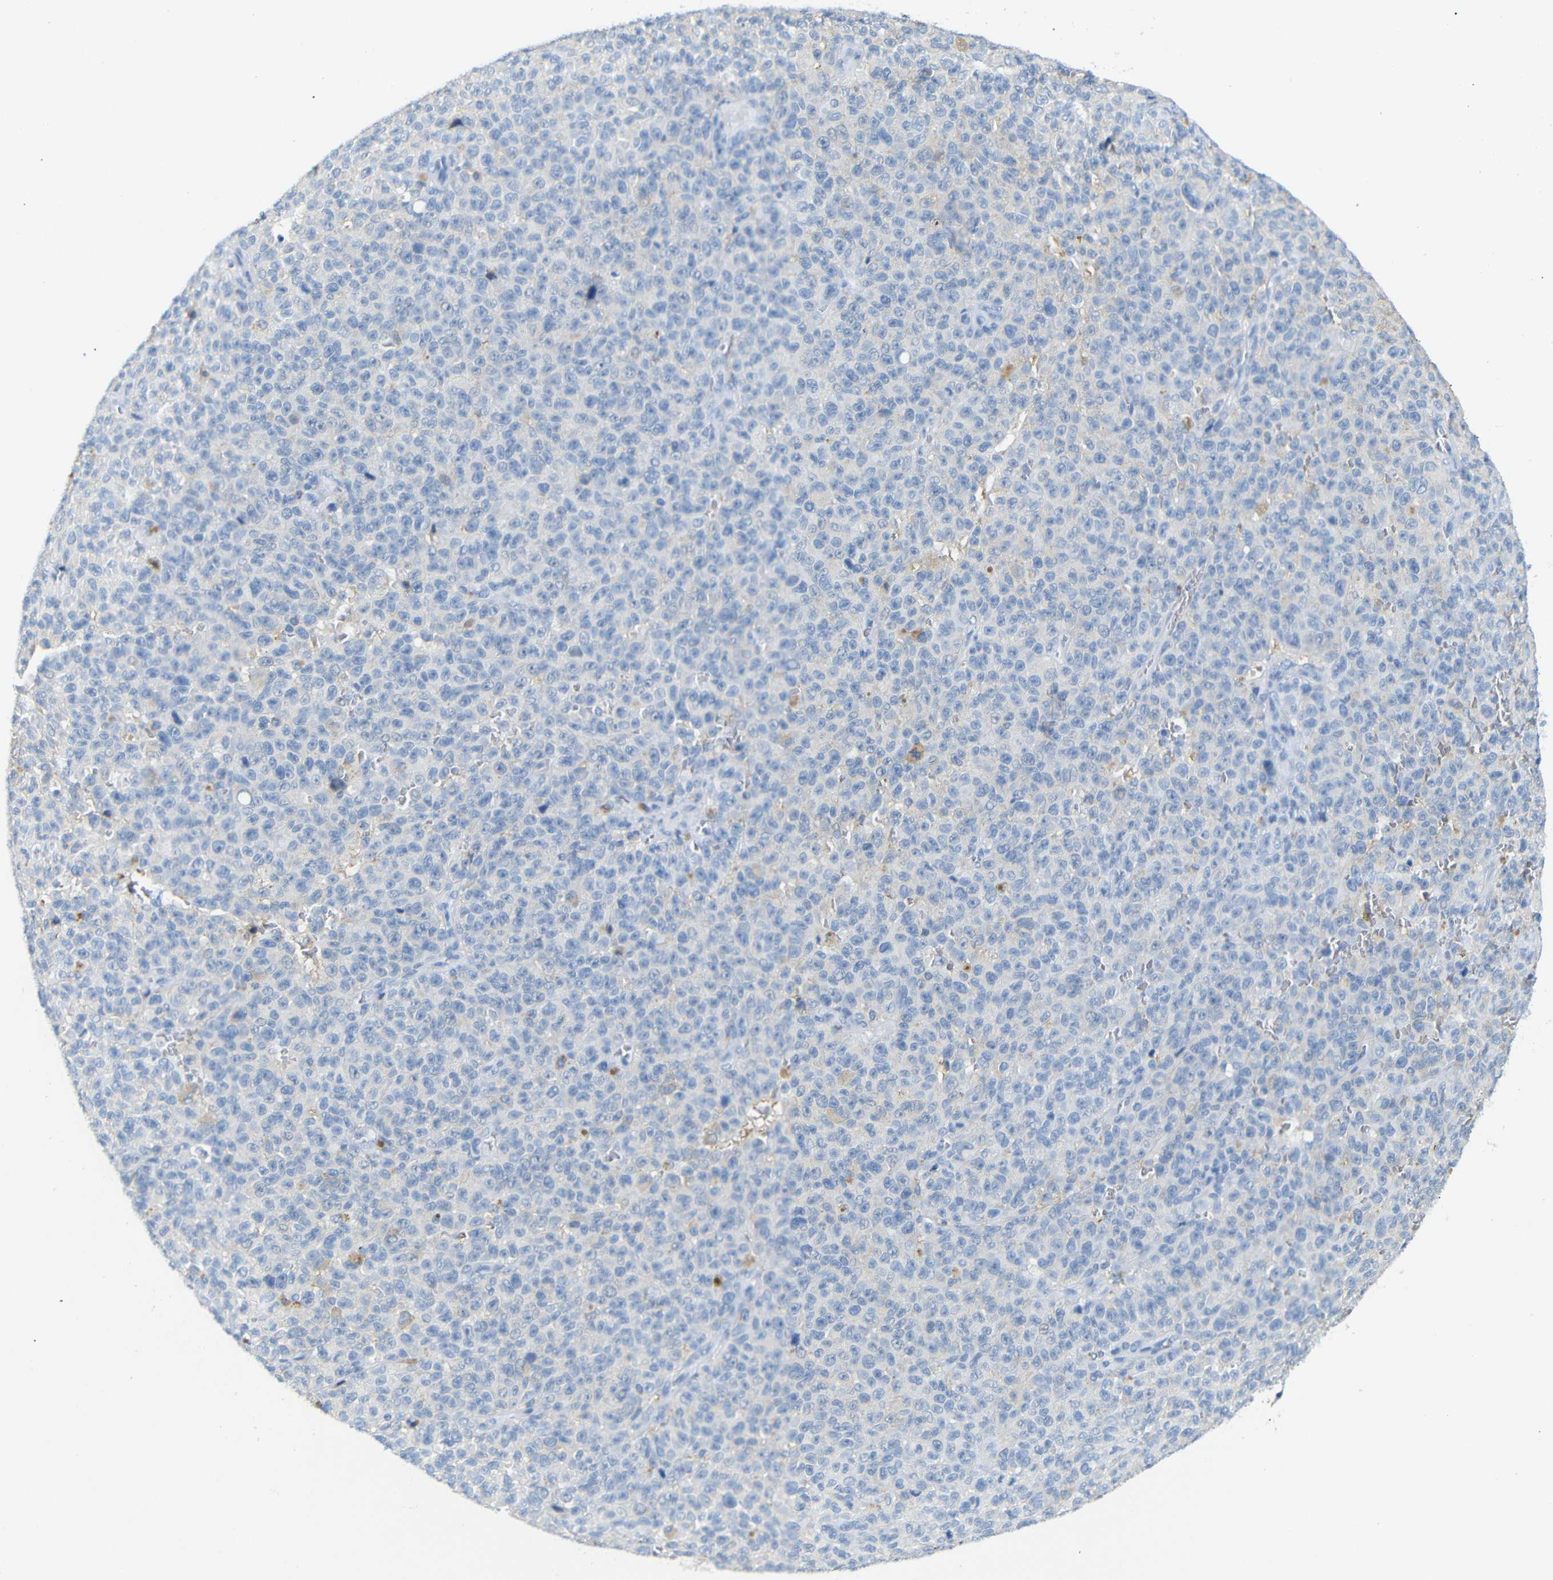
{"staining": {"intensity": "negative", "quantity": "none", "location": "none"}, "tissue": "melanoma", "cell_type": "Tumor cells", "image_type": "cancer", "snomed": [{"axis": "morphology", "description": "Malignant melanoma, NOS"}, {"axis": "topography", "description": "Skin"}], "caption": "The IHC image has no significant expression in tumor cells of malignant melanoma tissue.", "gene": "FCRL1", "patient": {"sex": "female", "age": 82}}